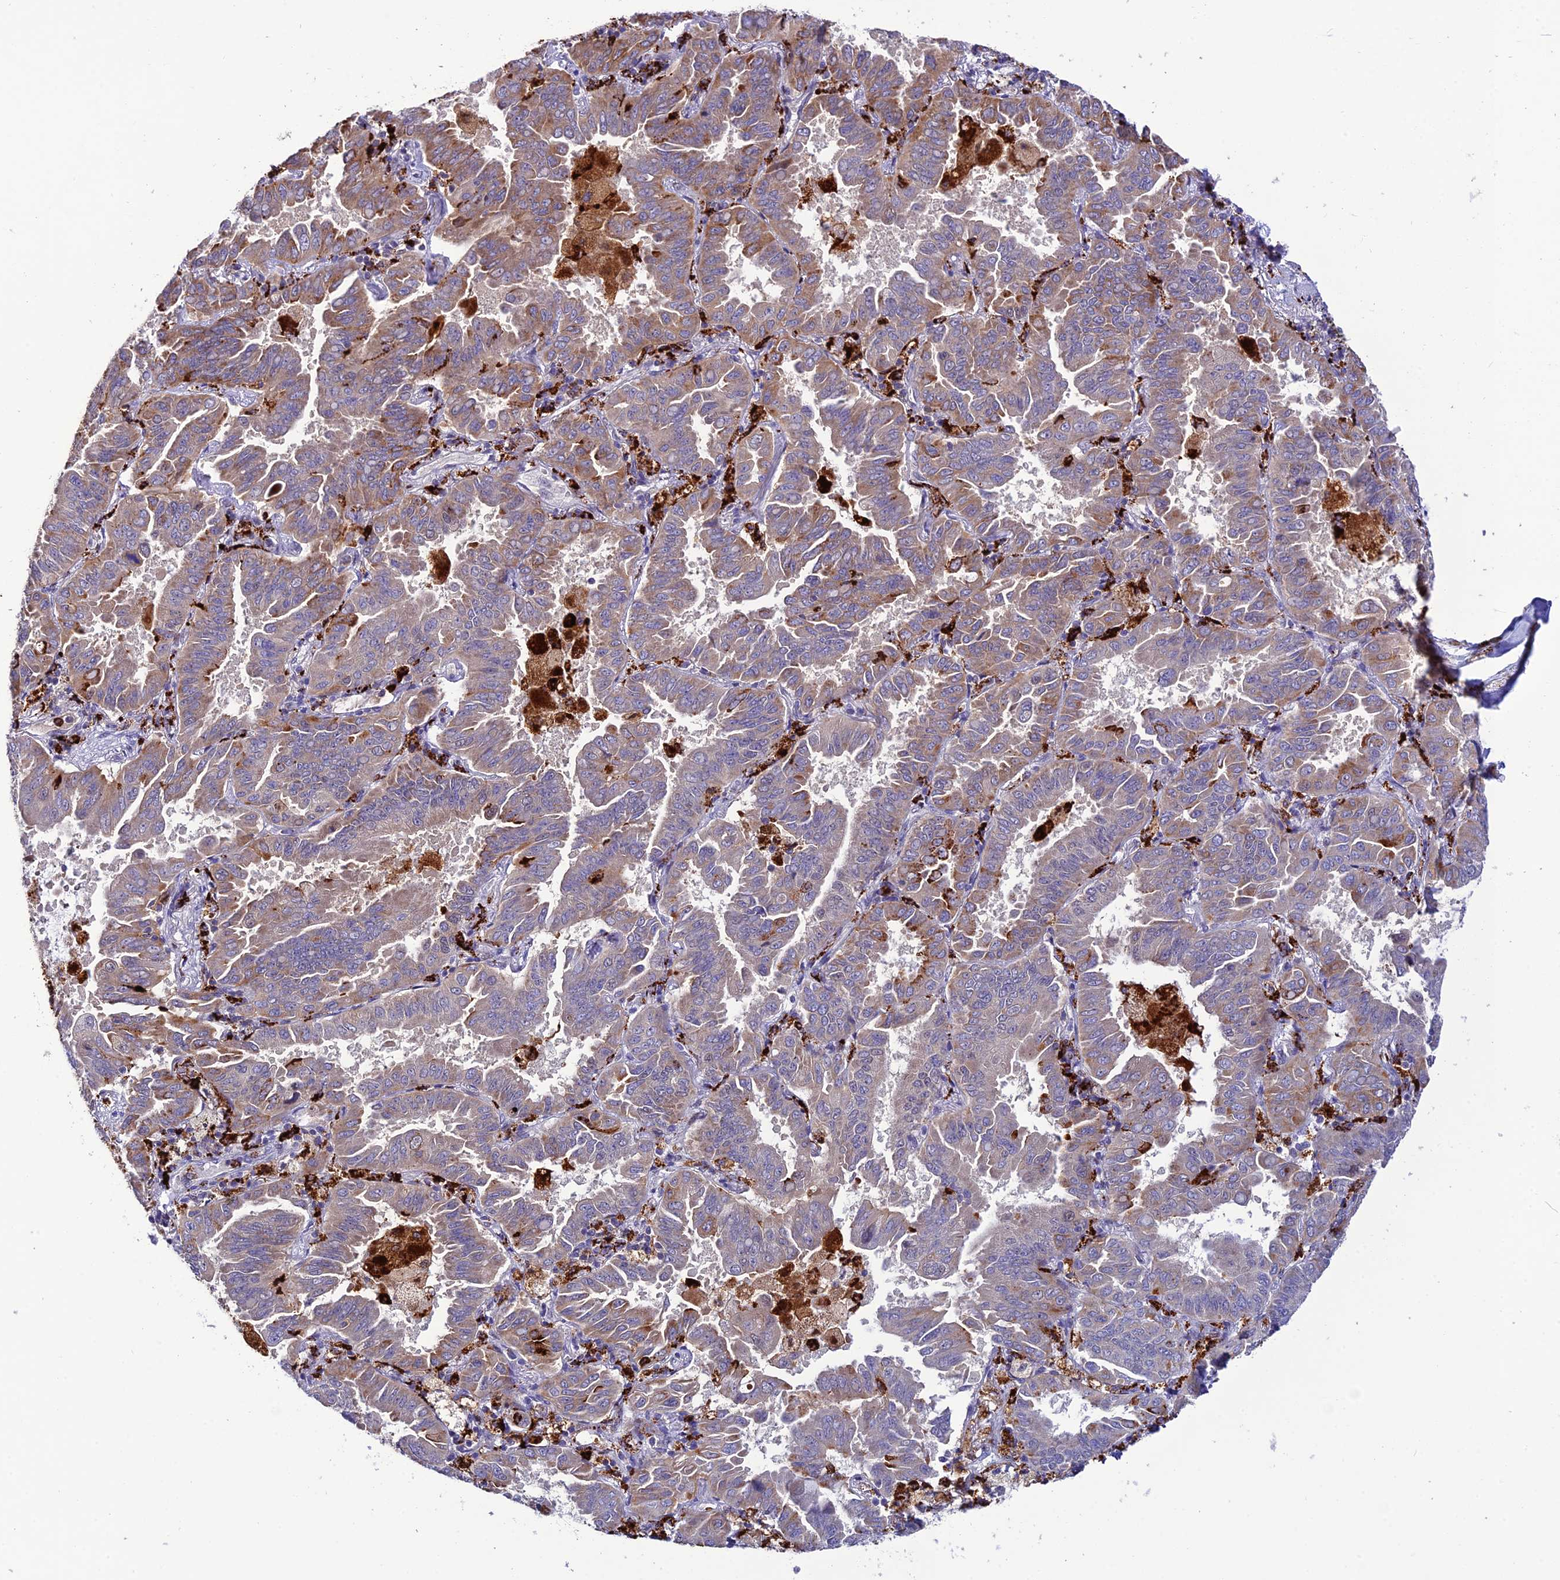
{"staining": {"intensity": "moderate", "quantity": "25%-75%", "location": "cytoplasmic/membranous"}, "tissue": "lung cancer", "cell_type": "Tumor cells", "image_type": "cancer", "snomed": [{"axis": "morphology", "description": "Adenocarcinoma, NOS"}, {"axis": "topography", "description": "Lung"}], "caption": "Protein expression analysis of lung cancer shows moderate cytoplasmic/membranous staining in approximately 25%-75% of tumor cells.", "gene": "HIC1", "patient": {"sex": "male", "age": 64}}